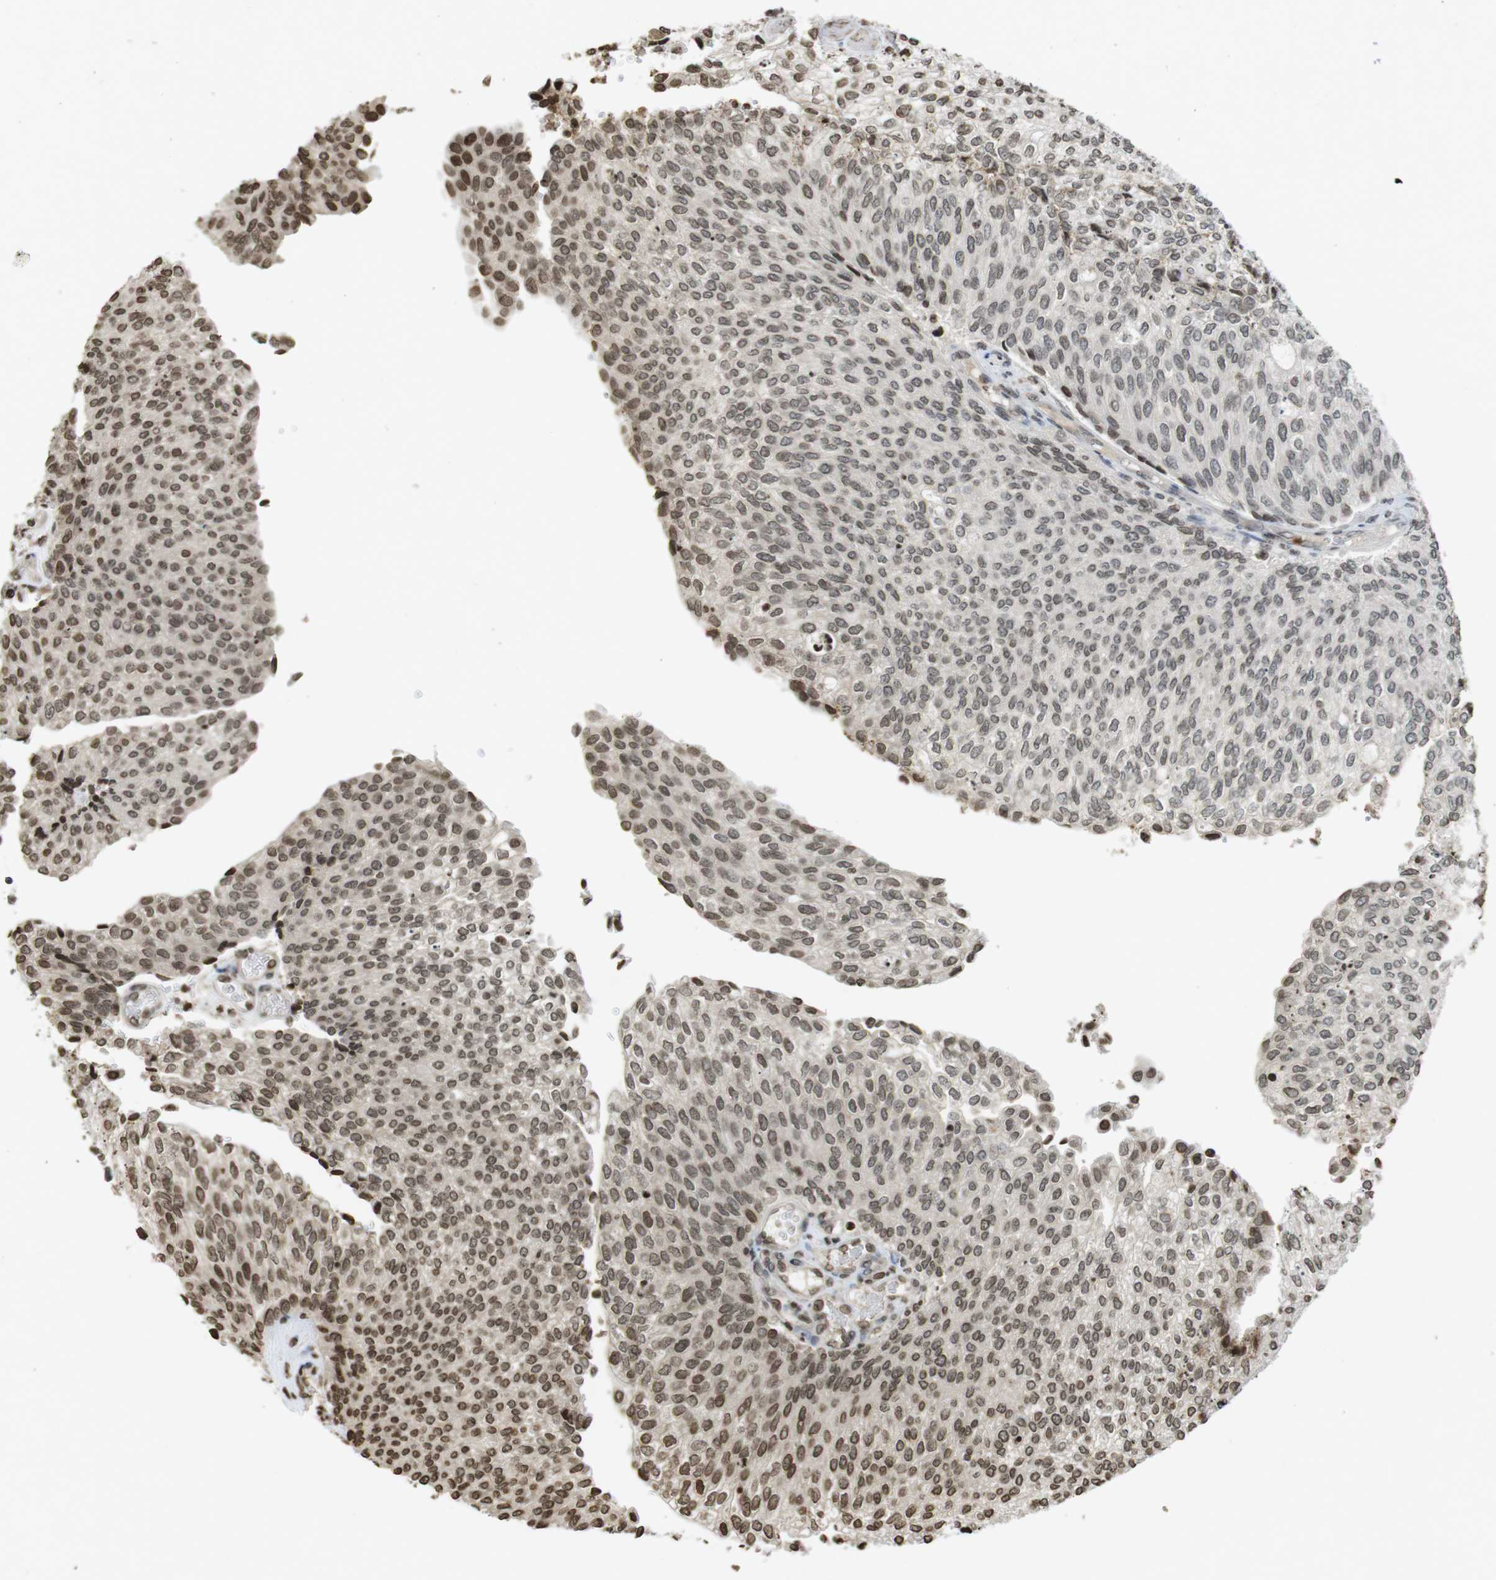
{"staining": {"intensity": "moderate", "quantity": "25%-75%", "location": "nuclear"}, "tissue": "urothelial cancer", "cell_type": "Tumor cells", "image_type": "cancer", "snomed": [{"axis": "morphology", "description": "Urothelial carcinoma, Low grade"}, {"axis": "topography", "description": "Urinary bladder"}], "caption": "A brown stain labels moderate nuclear positivity of a protein in human urothelial cancer tumor cells.", "gene": "FOXA3", "patient": {"sex": "female", "age": 79}}